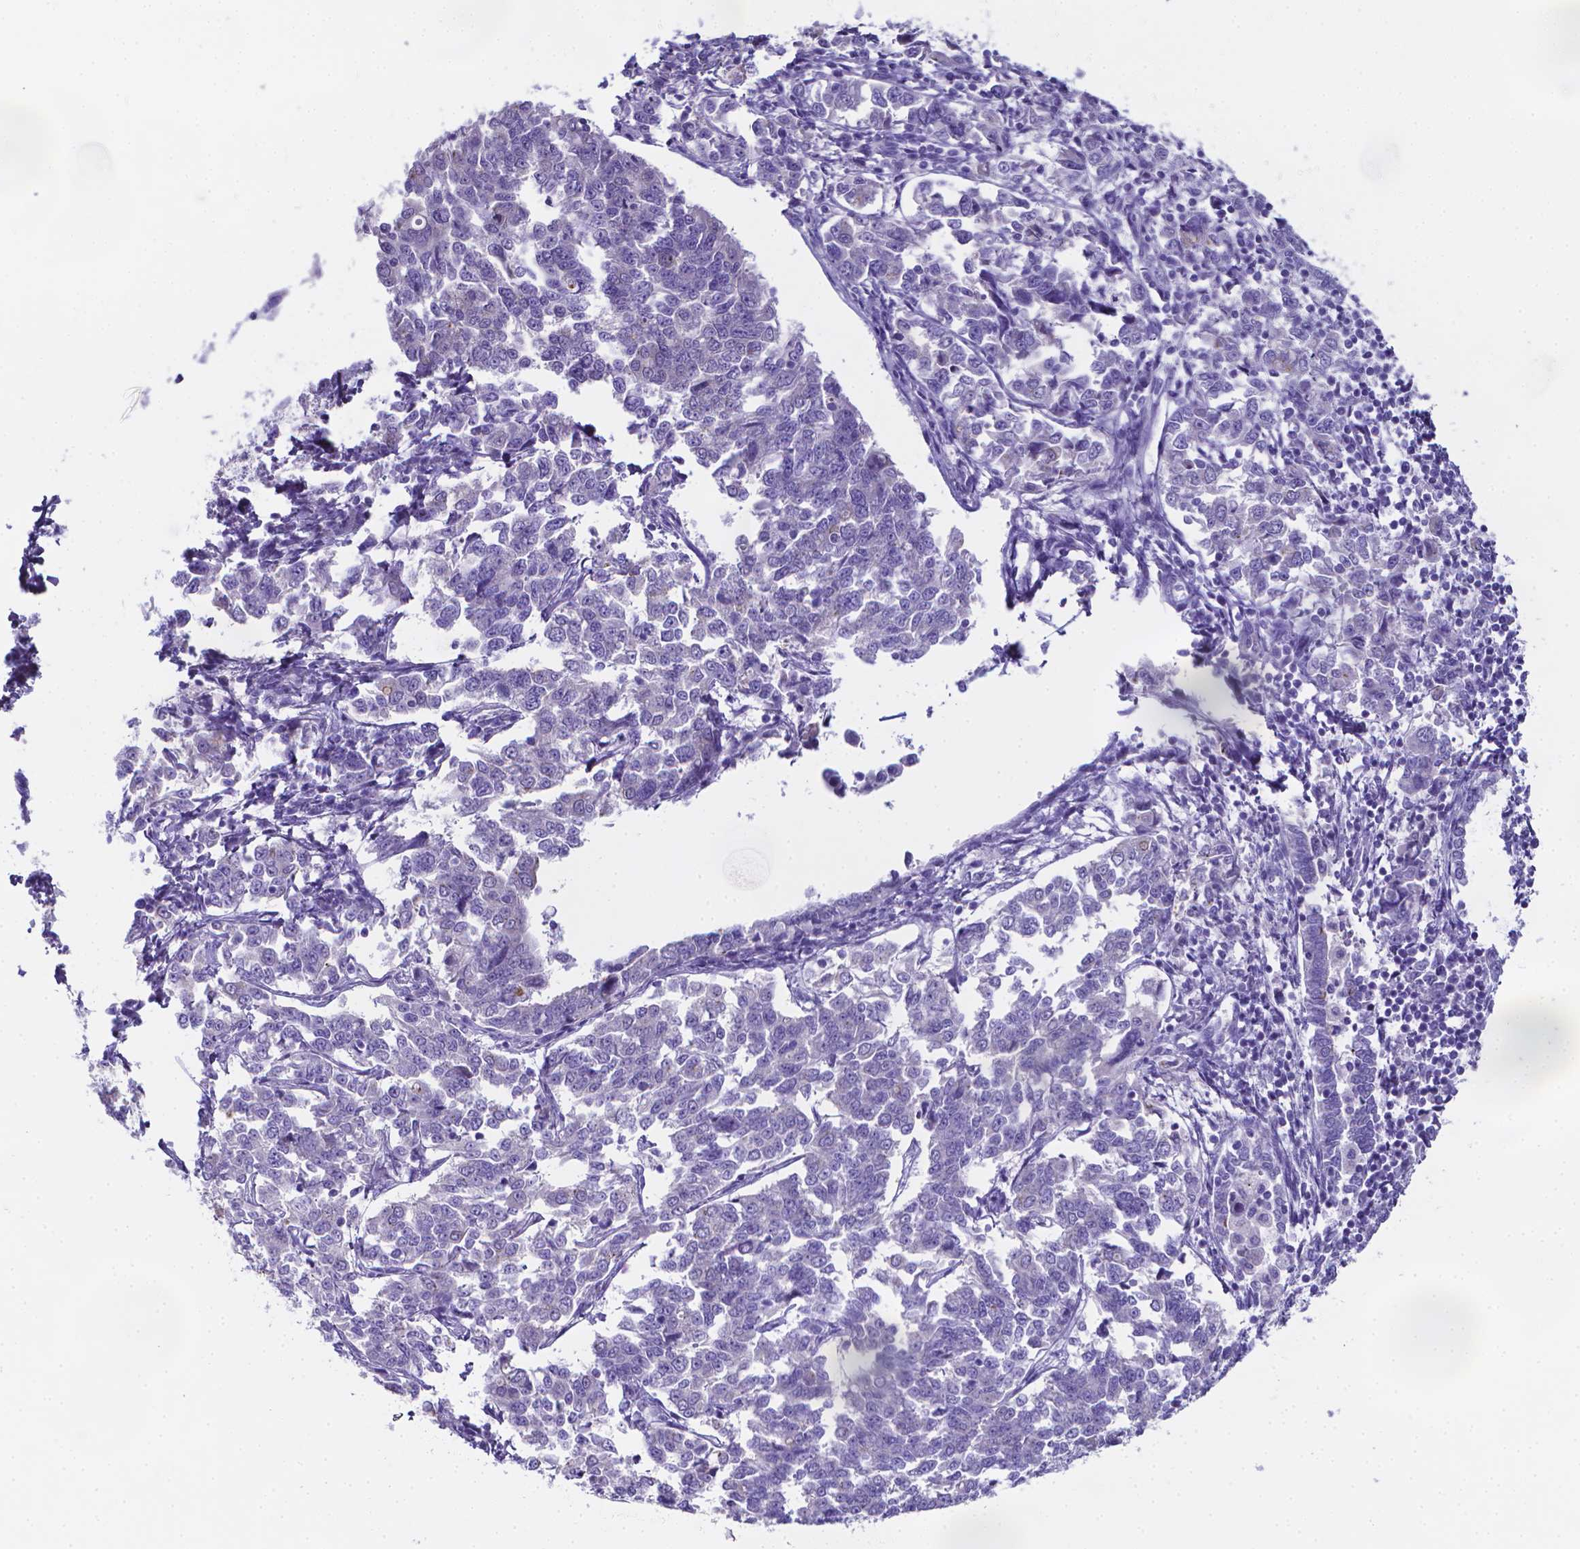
{"staining": {"intensity": "negative", "quantity": "none", "location": "none"}, "tissue": "endometrial cancer", "cell_type": "Tumor cells", "image_type": "cancer", "snomed": [{"axis": "morphology", "description": "Adenocarcinoma, NOS"}, {"axis": "topography", "description": "Endometrium"}], "caption": "DAB (3,3'-diaminobenzidine) immunohistochemical staining of adenocarcinoma (endometrial) demonstrates no significant expression in tumor cells.", "gene": "LRRC73", "patient": {"sex": "female", "age": 43}}